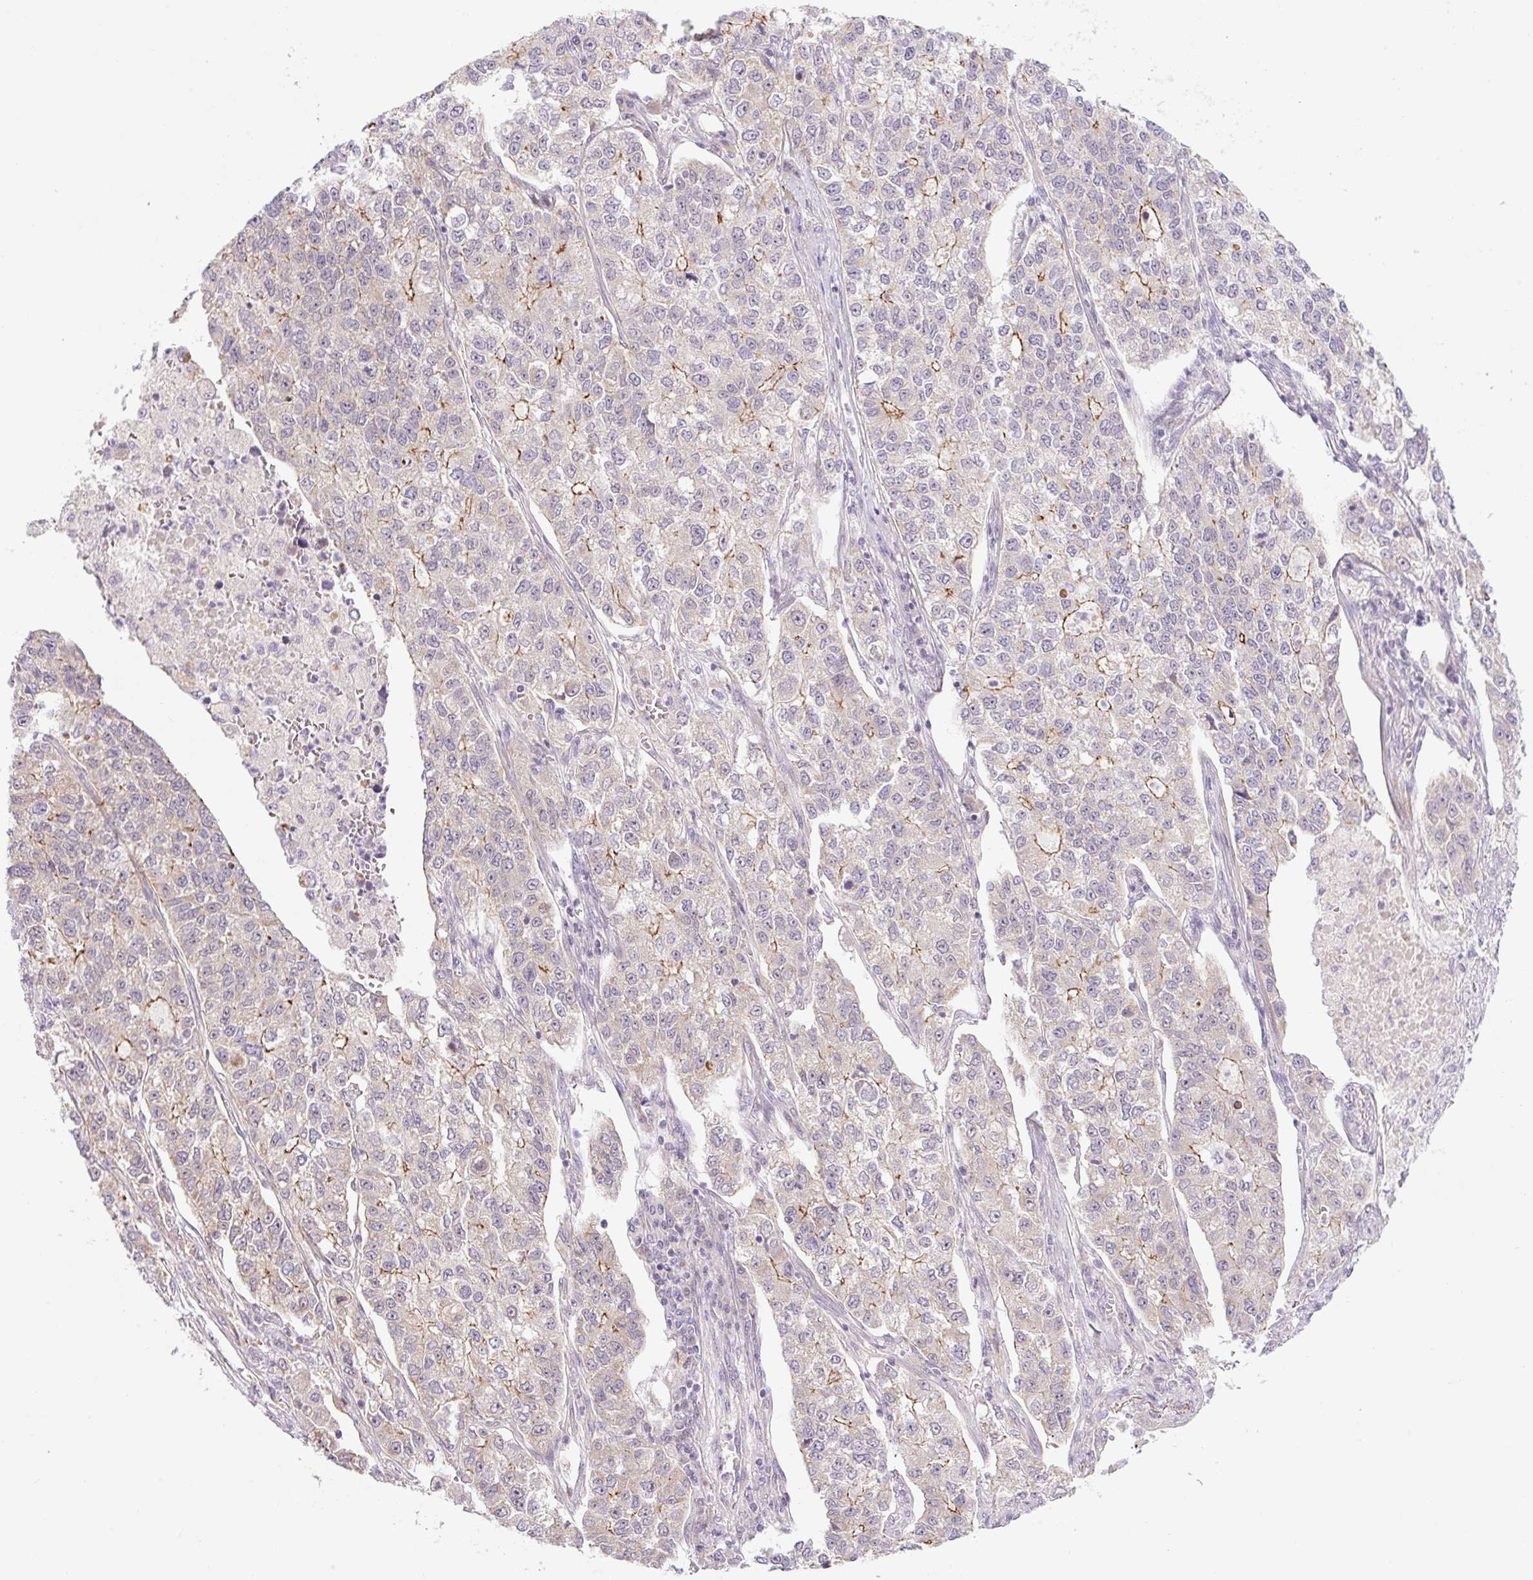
{"staining": {"intensity": "moderate", "quantity": "<25%", "location": "cytoplasmic/membranous"}, "tissue": "lung cancer", "cell_type": "Tumor cells", "image_type": "cancer", "snomed": [{"axis": "morphology", "description": "Adenocarcinoma, NOS"}, {"axis": "topography", "description": "Lung"}], "caption": "High-magnification brightfield microscopy of lung cancer stained with DAB (brown) and counterstained with hematoxylin (blue). tumor cells exhibit moderate cytoplasmic/membranous positivity is seen in approximately<25% of cells.", "gene": "ICE1", "patient": {"sex": "male", "age": 49}}